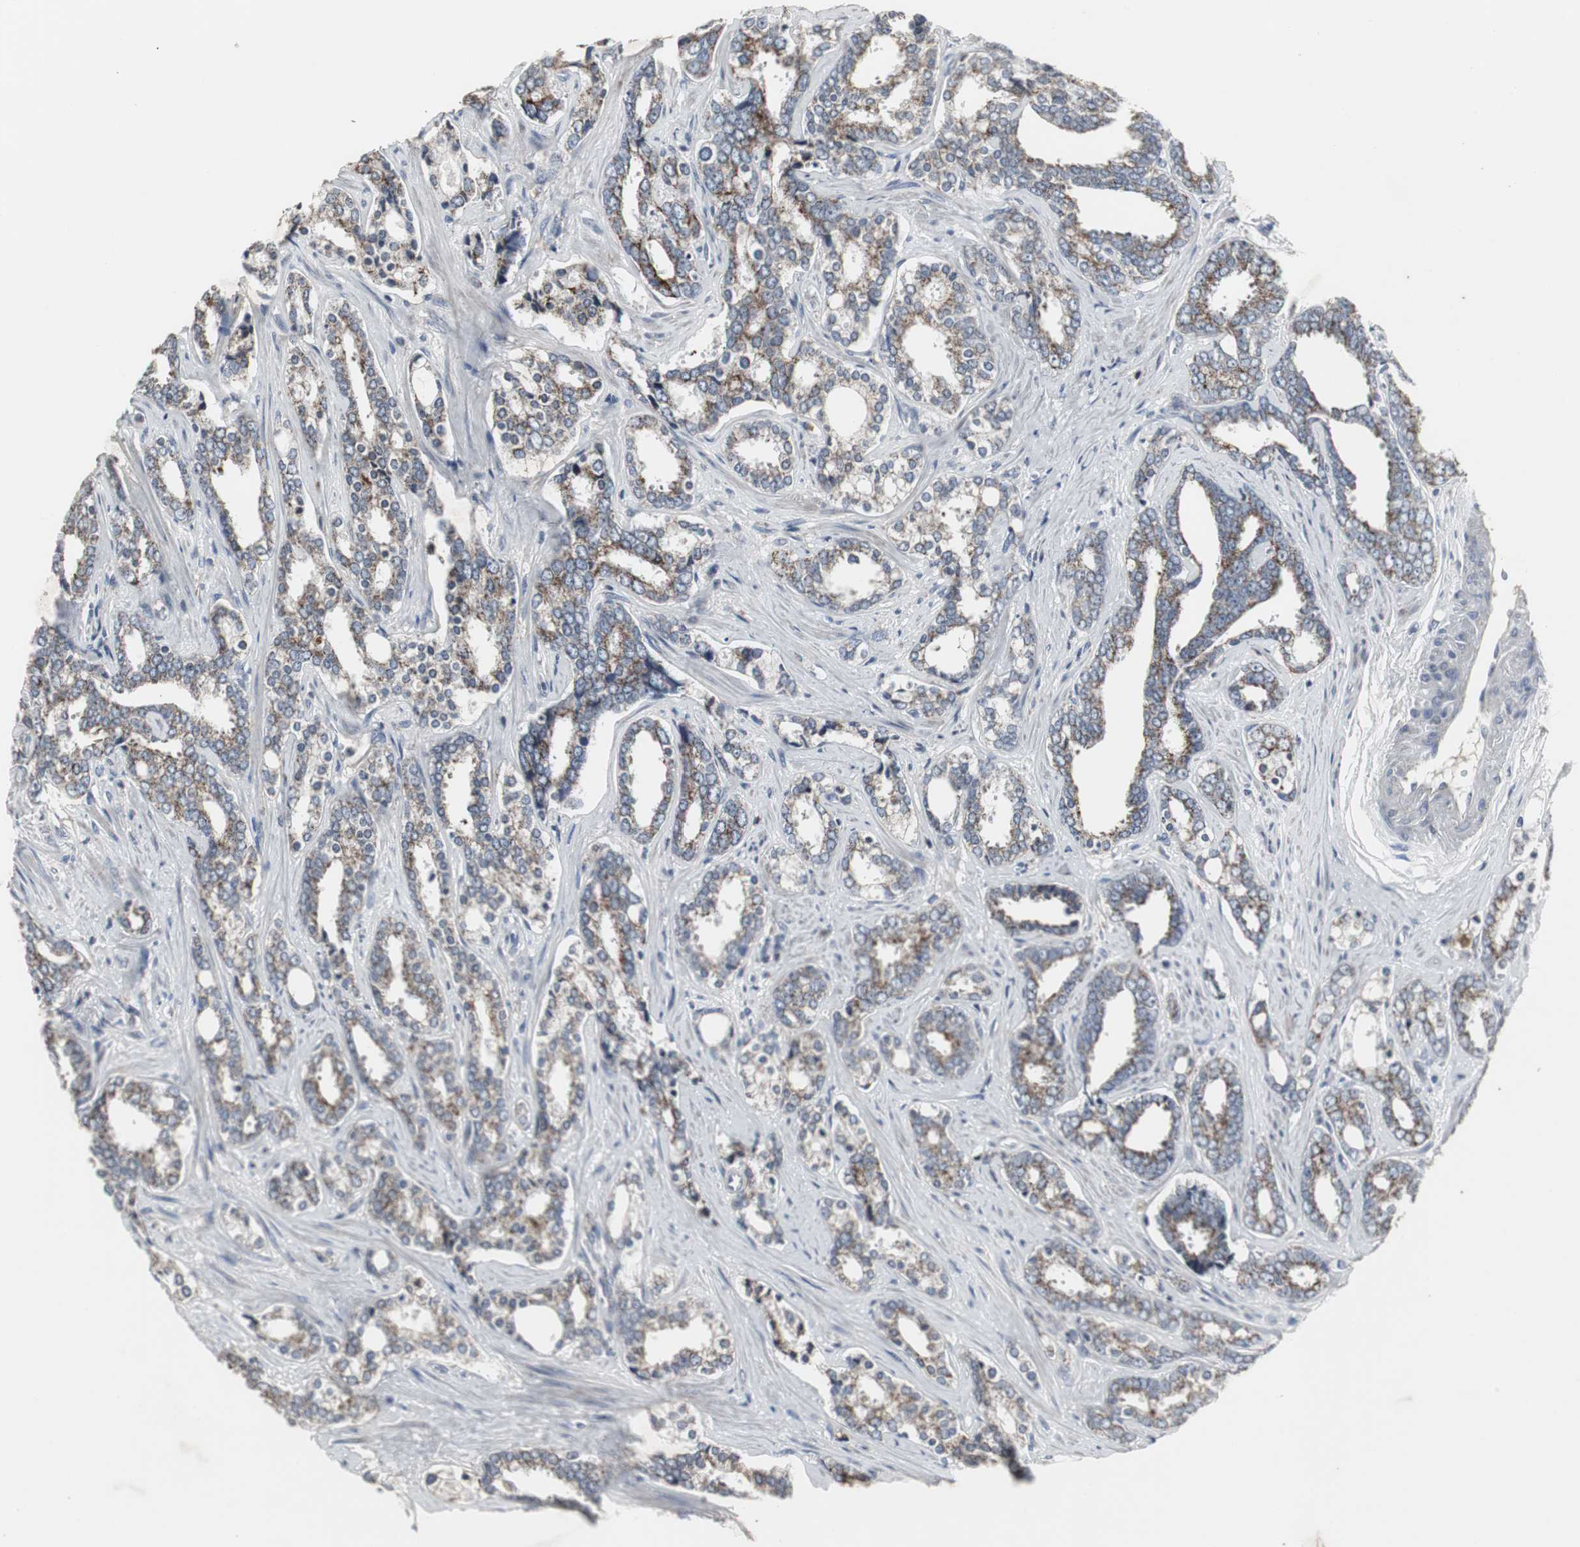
{"staining": {"intensity": "moderate", "quantity": ">75%", "location": "cytoplasmic/membranous"}, "tissue": "prostate cancer", "cell_type": "Tumor cells", "image_type": "cancer", "snomed": [{"axis": "morphology", "description": "Adenocarcinoma, High grade"}, {"axis": "topography", "description": "Prostate"}], "caption": "An immunohistochemistry image of tumor tissue is shown. Protein staining in brown highlights moderate cytoplasmic/membranous positivity in prostate high-grade adenocarcinoma within tumor cells. (DAB IHC with brightfield microscopy, high magnification).", "gene": "ACAA1", "patient": {"sex": "male", "age": 67}}